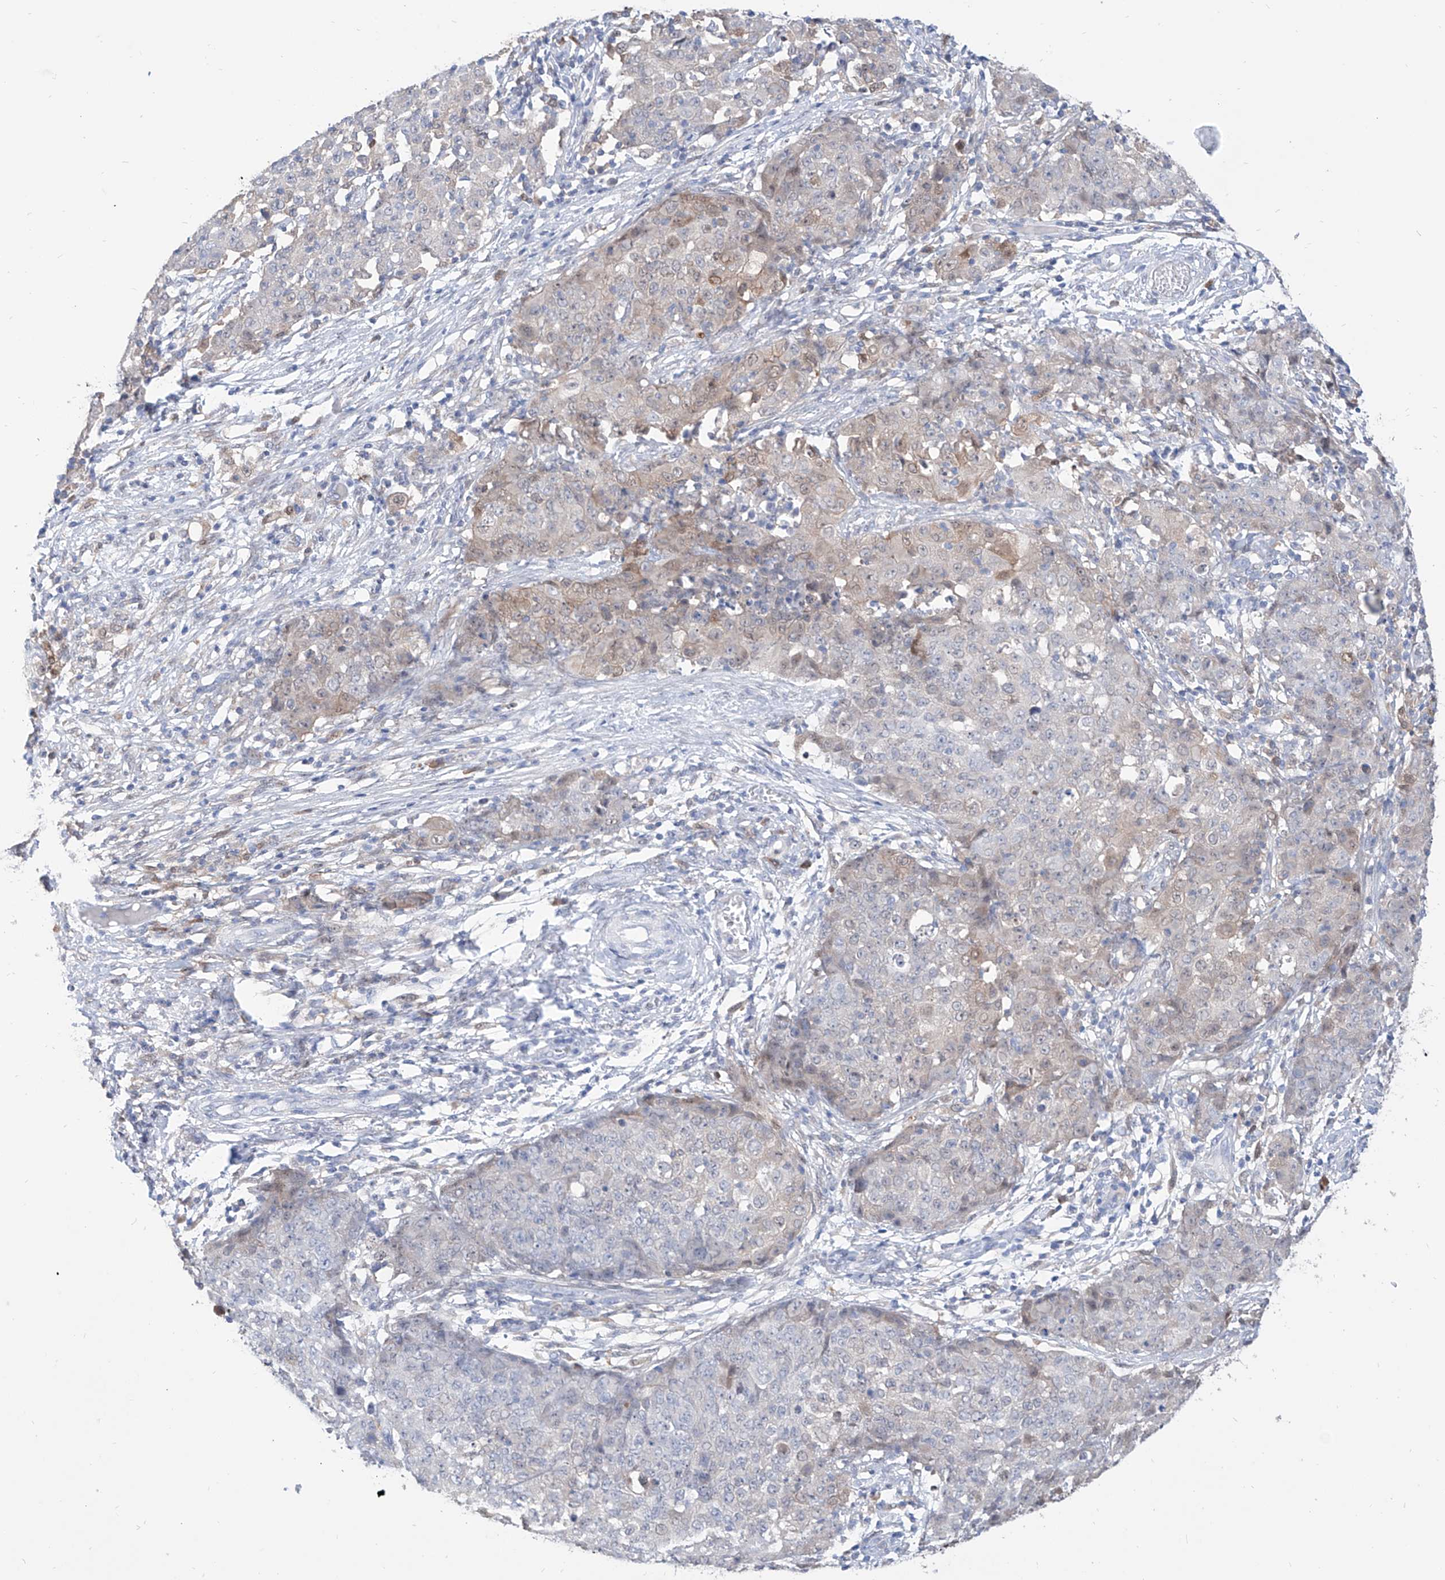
{"staining": {"intensity": "weak", "quantity": "<25%", "location": "cytoplasmic/membranous"}, "tissue": "ovarian cancer", "cell_type": "Tumor cells", "image_type": "cancer", "snomed": [{"axis": "morphology", "description": "Carcinoma, endometroid"}, {"axis": "topography", "description": "Ovary"}], "caption": "Tumor cells are negative for brown protein staining in endometroid carcinoma (ovarian).", "gene": "PDXK", "patient": {"sex": "female", "age": 42}}